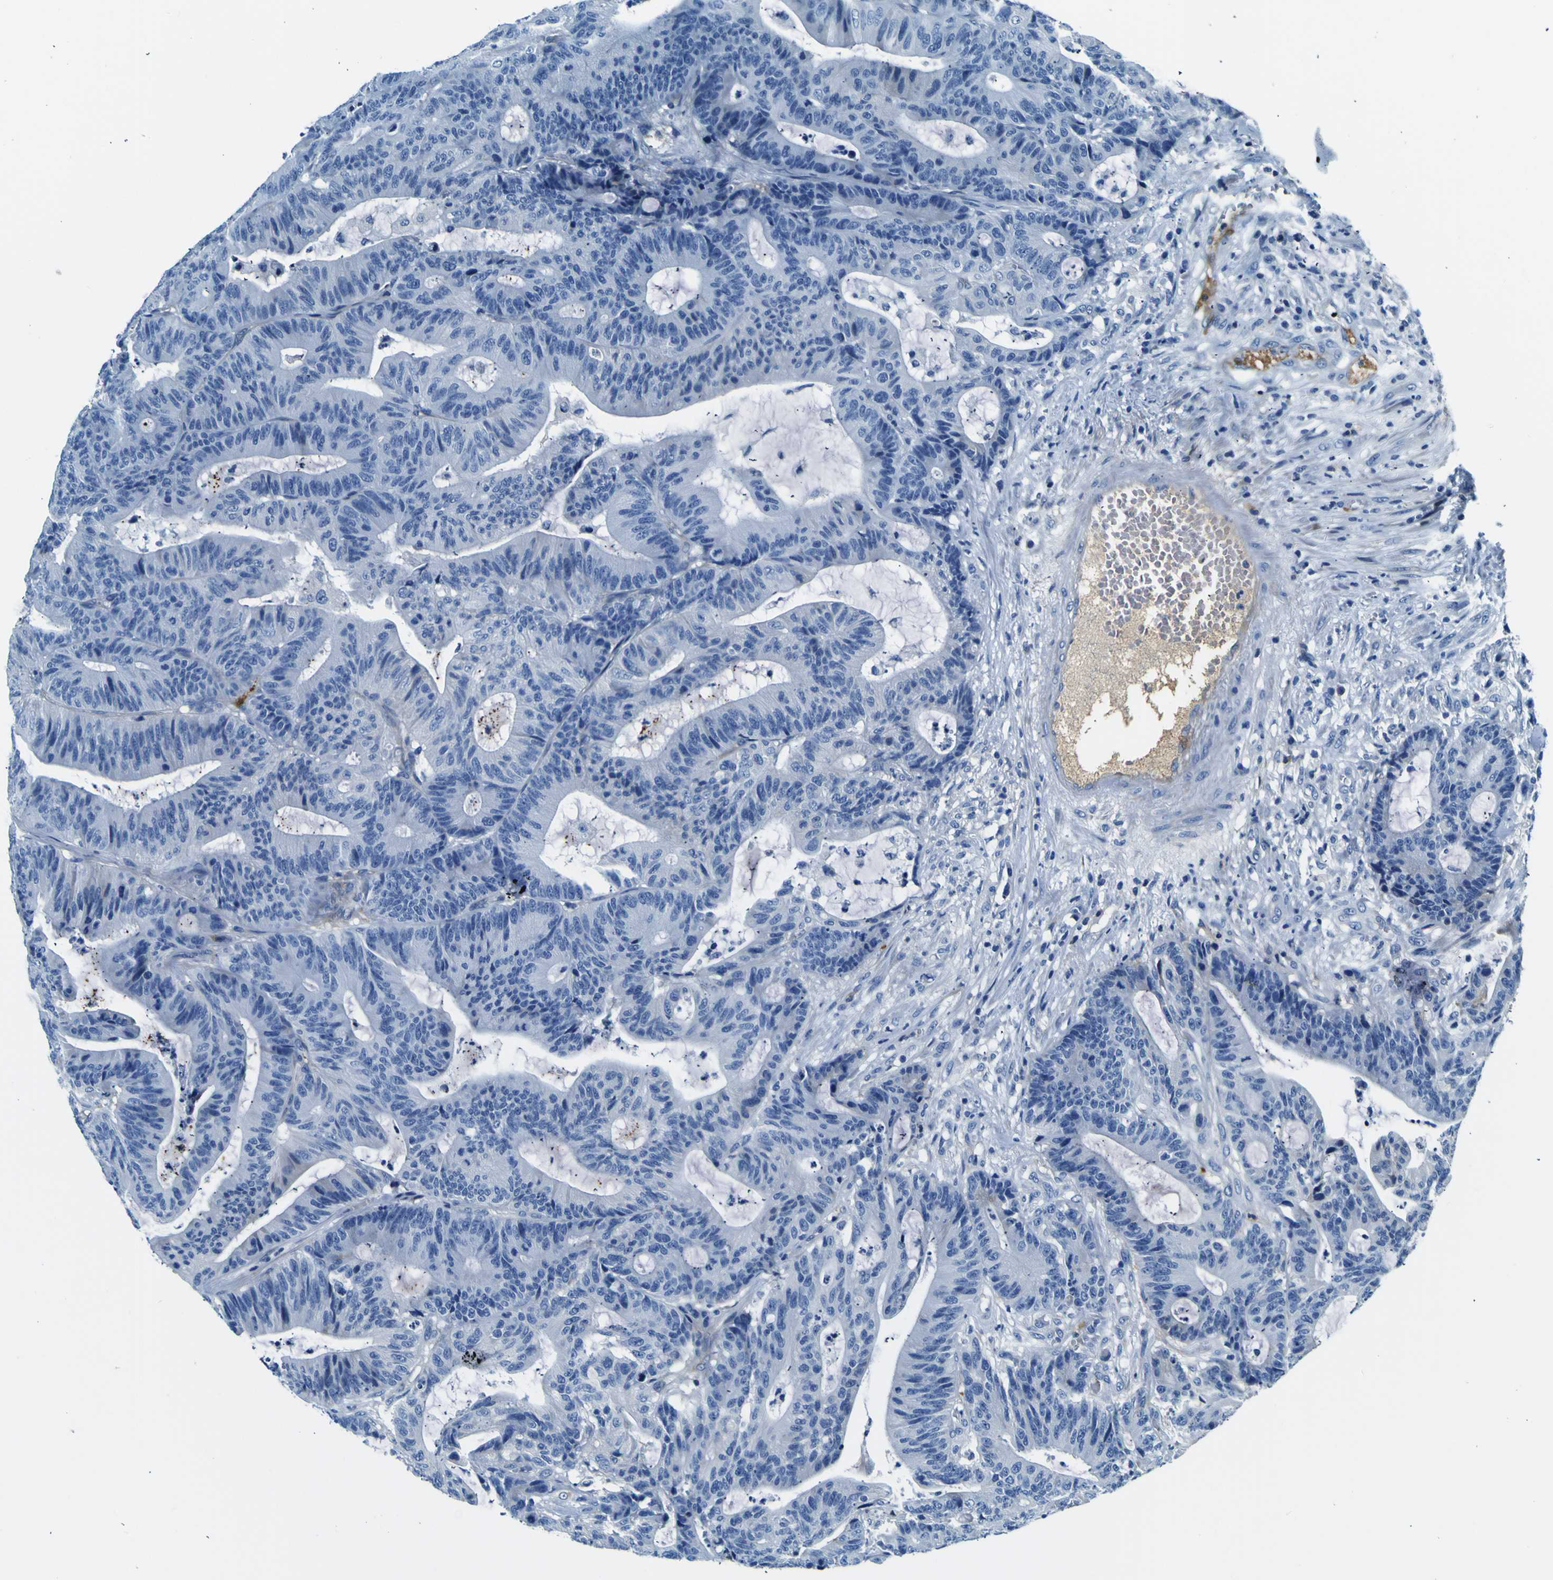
{"staining": {"intensity": "negative", "quantity": "none", "location": "none"}, "tissue": "colorectal cancer", "cell_type": "Tumor cells", "image_type": "cancer", "snomed": [{"axis": "morphology", "description": "Adenocarcinoma, NOS"}, {"axis": "topography", "description": "Colon"}], "caption": "DAB (3,3'-diaminobenzidine) immunohistochemical staining of adenocarcinoma (colorectal) demonstrates no significant expression in tumor cells.", "gene": "ADGRA2", "patient": {"sex": "female", "age": 84}}